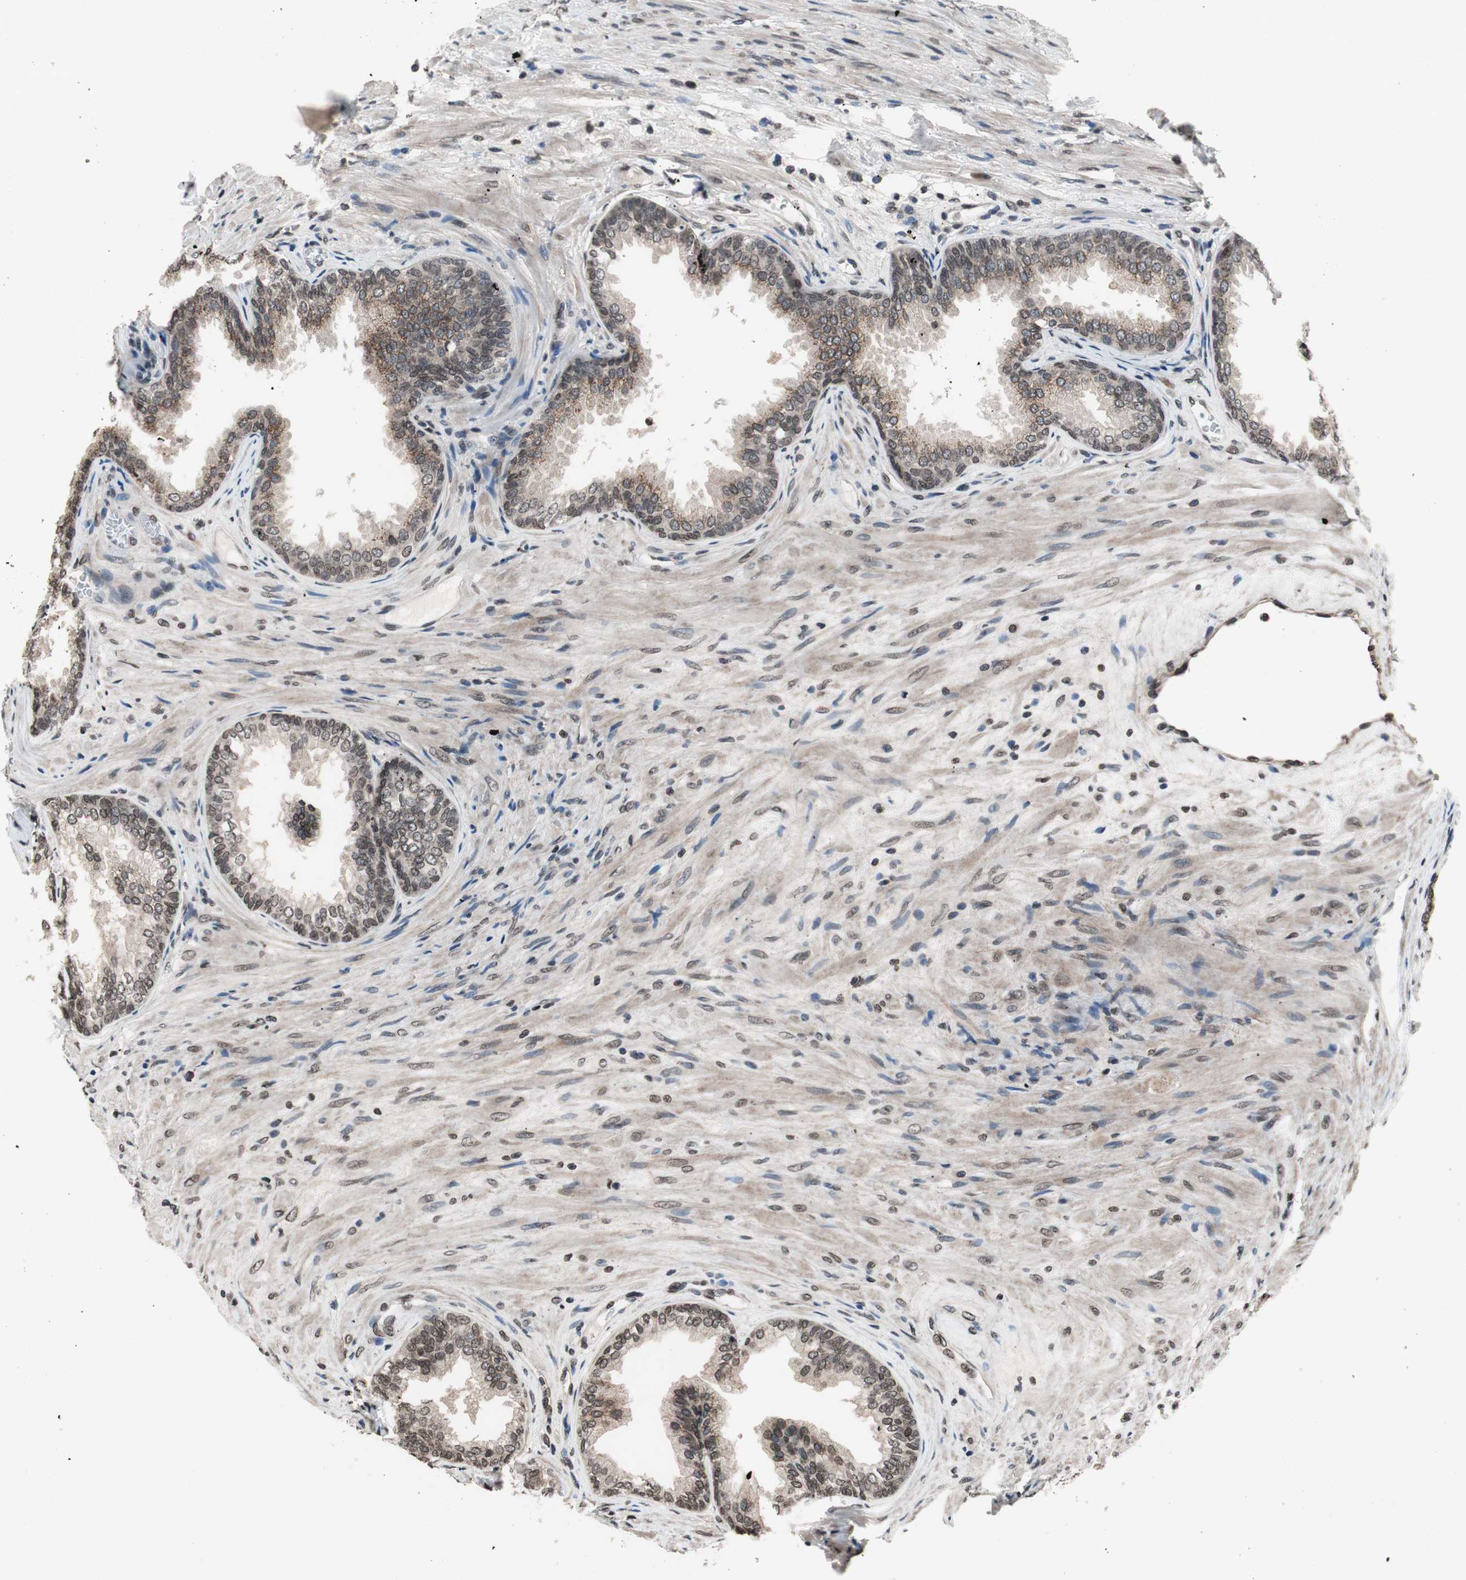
{"staining": {"intensity": "weak", "quantity": ">75%", "location": "cytoplasmic/membranous,nuclear"}, "tissue": "prostate", "cell_type": "Glandular cells", "image_type": "normal", "snomed": [{"axis": "morphology", "description": "Normal tissue, NOS"}, {"axis": "topography", "description": "Prostate"}], "caption": "An IHC histopathology image of normal tissue is shown. Protein staining in brown labels weak cytoplasmic/membranous,nuclear positivity in prostate within glandular cells.", "gene": "RFC1", "patient": {"sex": "male", "age": 76}}